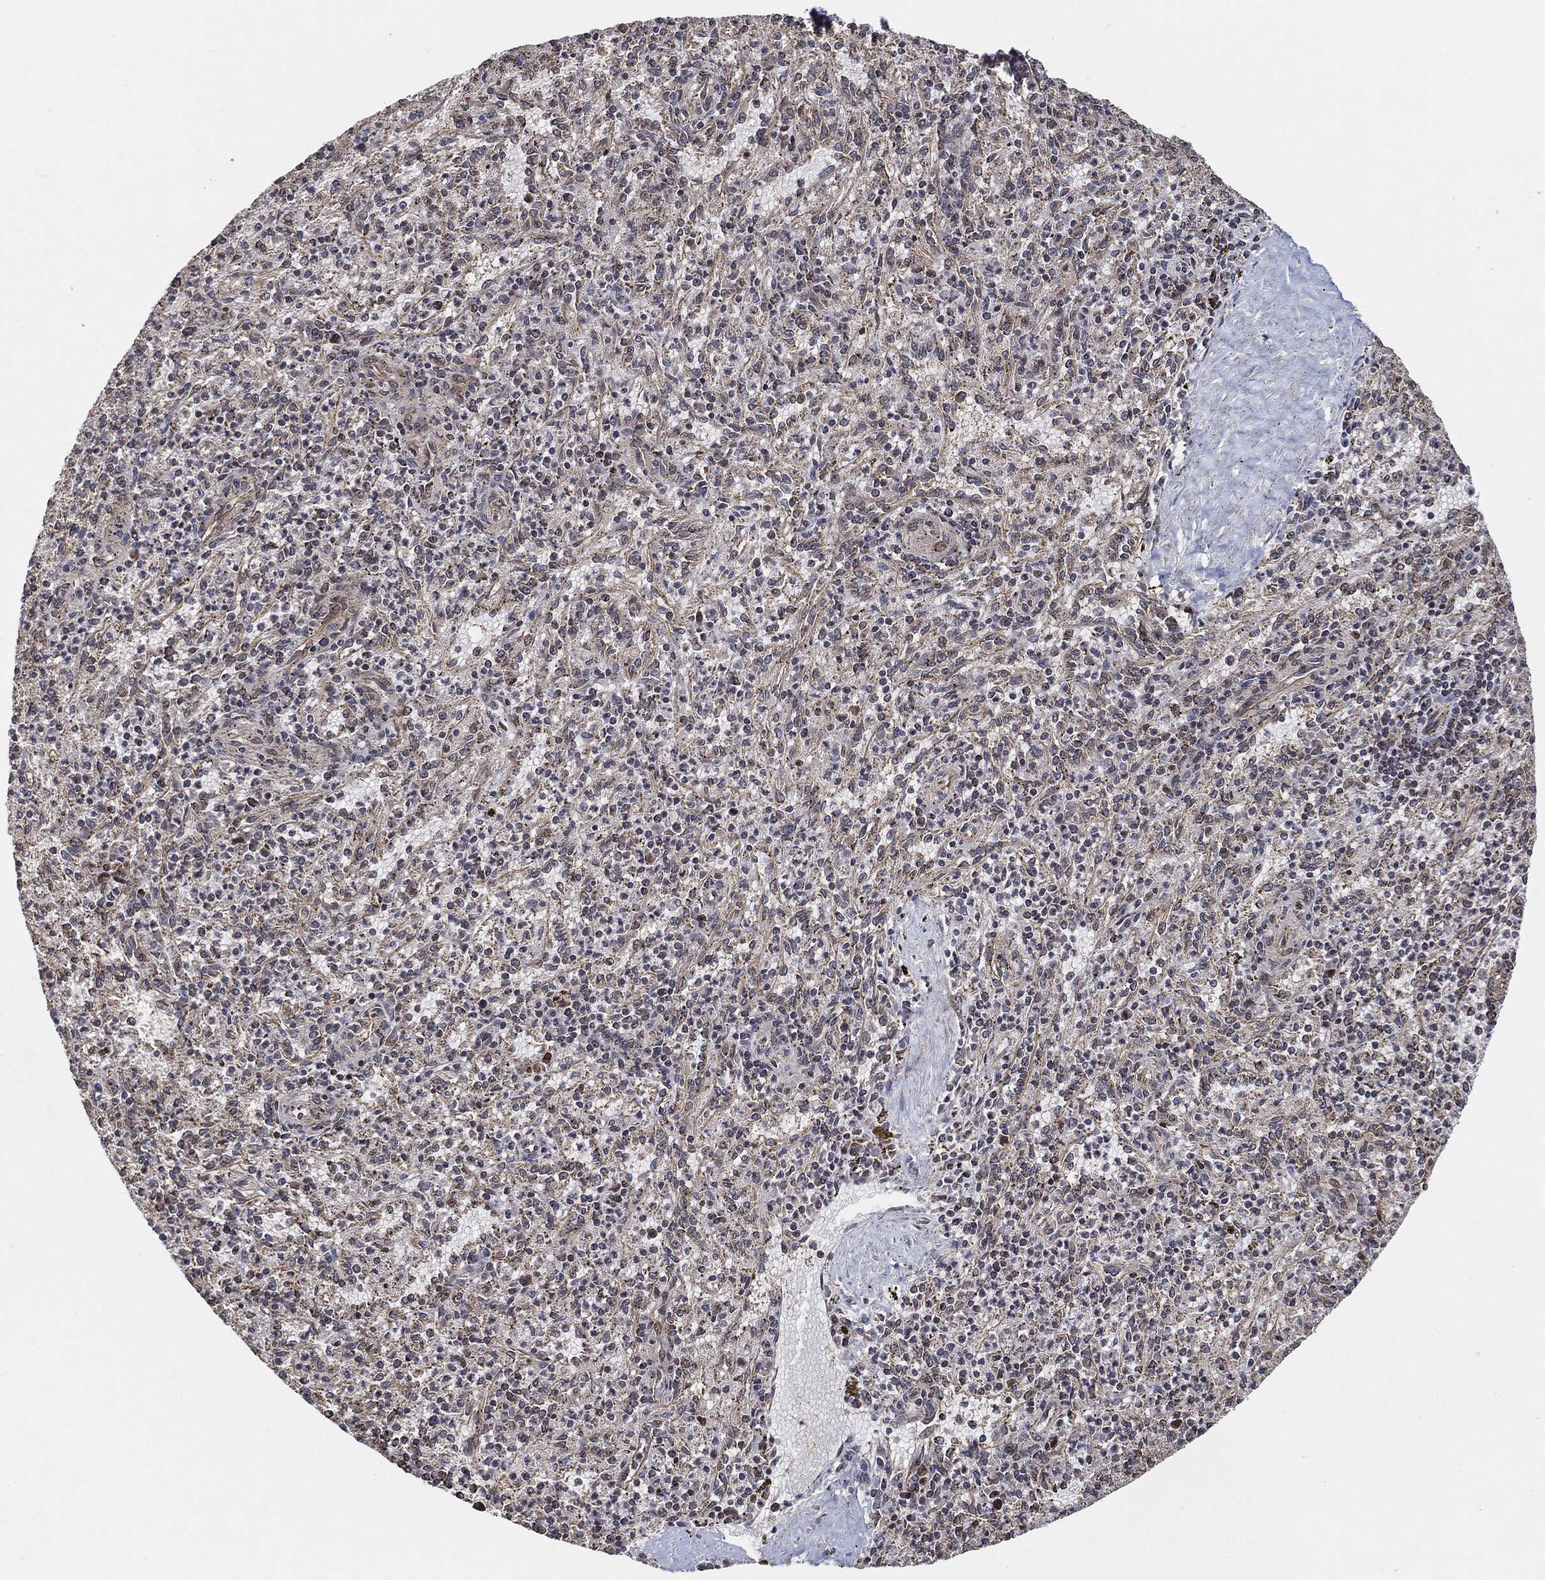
{"staining": {"intensity": "negative", "quantity": "none", "location": "none"}, "tissue": "spleen", "cell_type": "Cells in red pulp", "image_type": "normal", "snomed": [{"axis": "morphology", "description": "Normal tissue, NOS"}, {"axis": "topography", "description": "Spleen"}], "caption": "This is a image of immunohistochemistry (IHC) staining of unremarkable spleen, which shows no staining in cells in red pulp.", "gene": "BCAR1", "patient": {"sex": "male", "age": 60}}